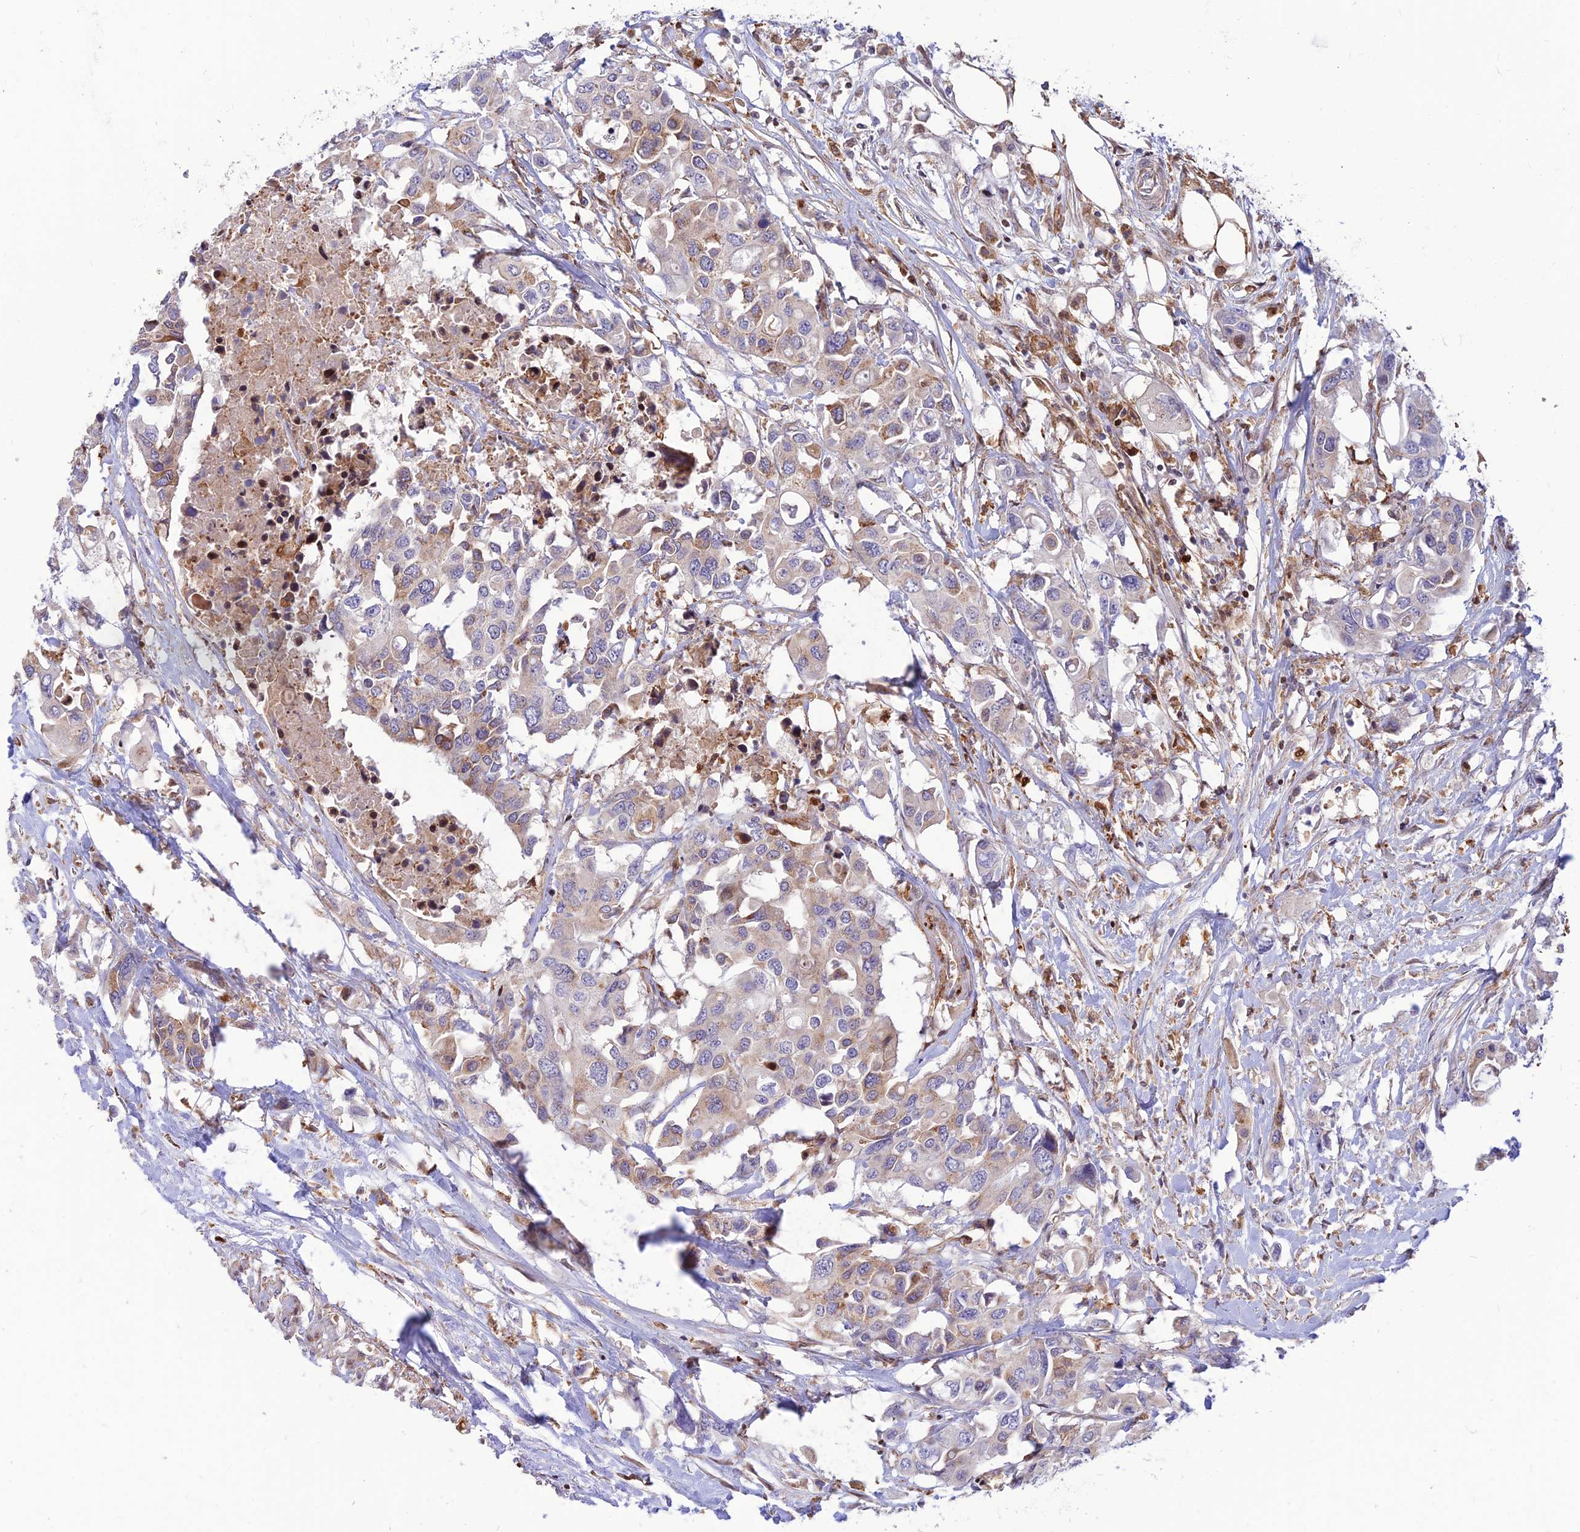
{"staining": {"intensity": "moderate", "quantity": "<25%", "location": "cytoplasmic/membranous"}, "tissue": "colorectal cancer", "cell_type": "Tumor cells", "image_type": "cancer", "snomed": [{"axis": "morphology", "description": "Adenocarcinoma, NOS"}, {"axis": "topography", "description": "Colon"}], "caption": "A photomicrograph of human colorectal cancer stained for a protein reveals moderate cytoplasmic/membranous brown staining in tumor cells.", "gene": "FAM186B", "patient": {"sex": "male", "age": 77}}